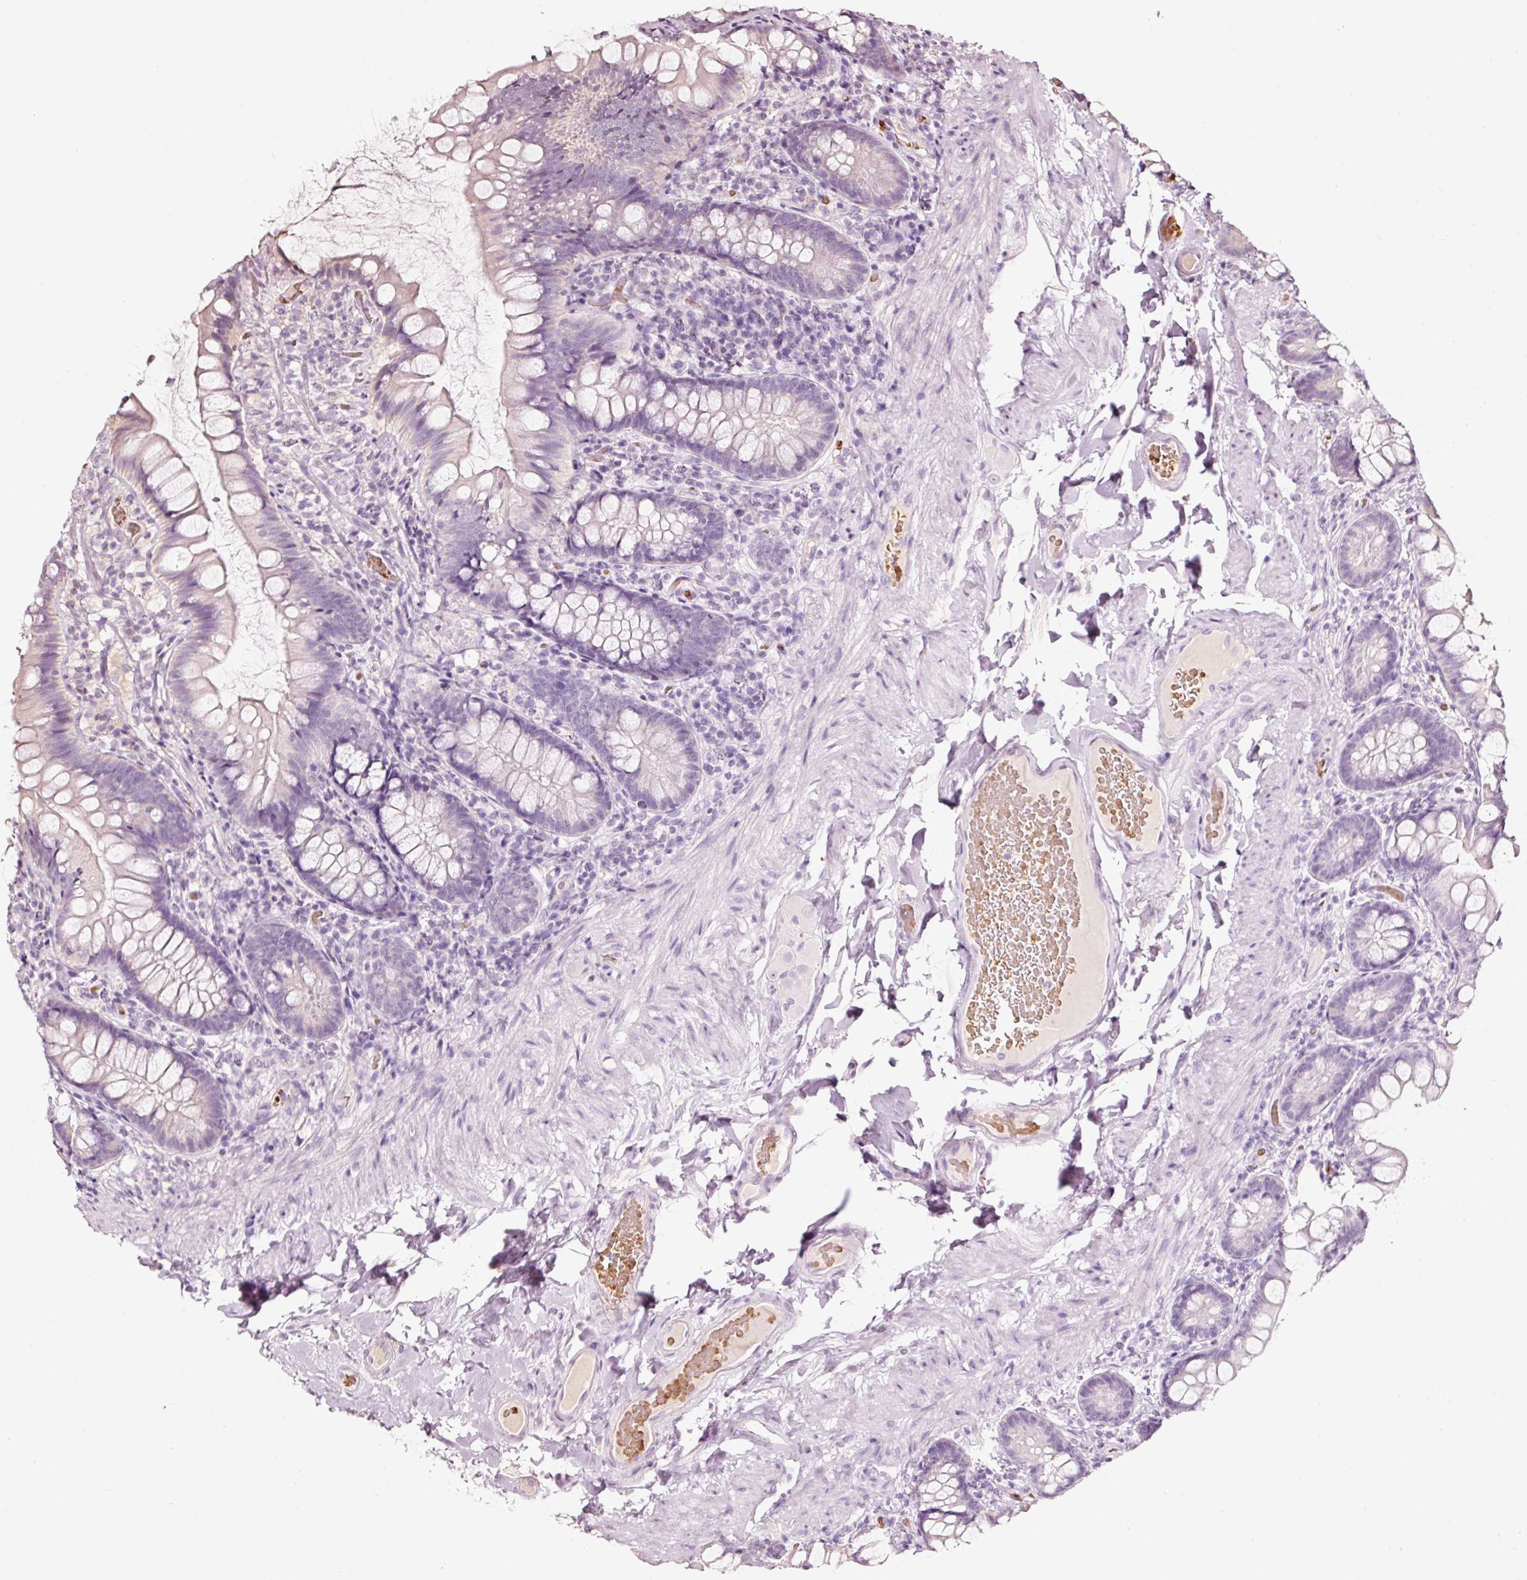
{"staining": {"intensity": "negative", "quantity": "none", "location": "none"}, "tissue": "small intestine", "cell_type": "Glandular cells", "image_type": "normal", "snomed": [{"axis": "morphology", "description": "Normal tissue, NOS"}, {"axis": "topography", "description": "Small intestine"}], "caption": "Protein analysis of benign small intestine shows no significant staining in glandular cells. (Stains: DAB immunohistochemistry with hematoxylin counter stain, Microscopy: brightfield microscopy at high magnification).", "gene": "LDHAL6B", "patient": {"sex": "male", "age": 70}}